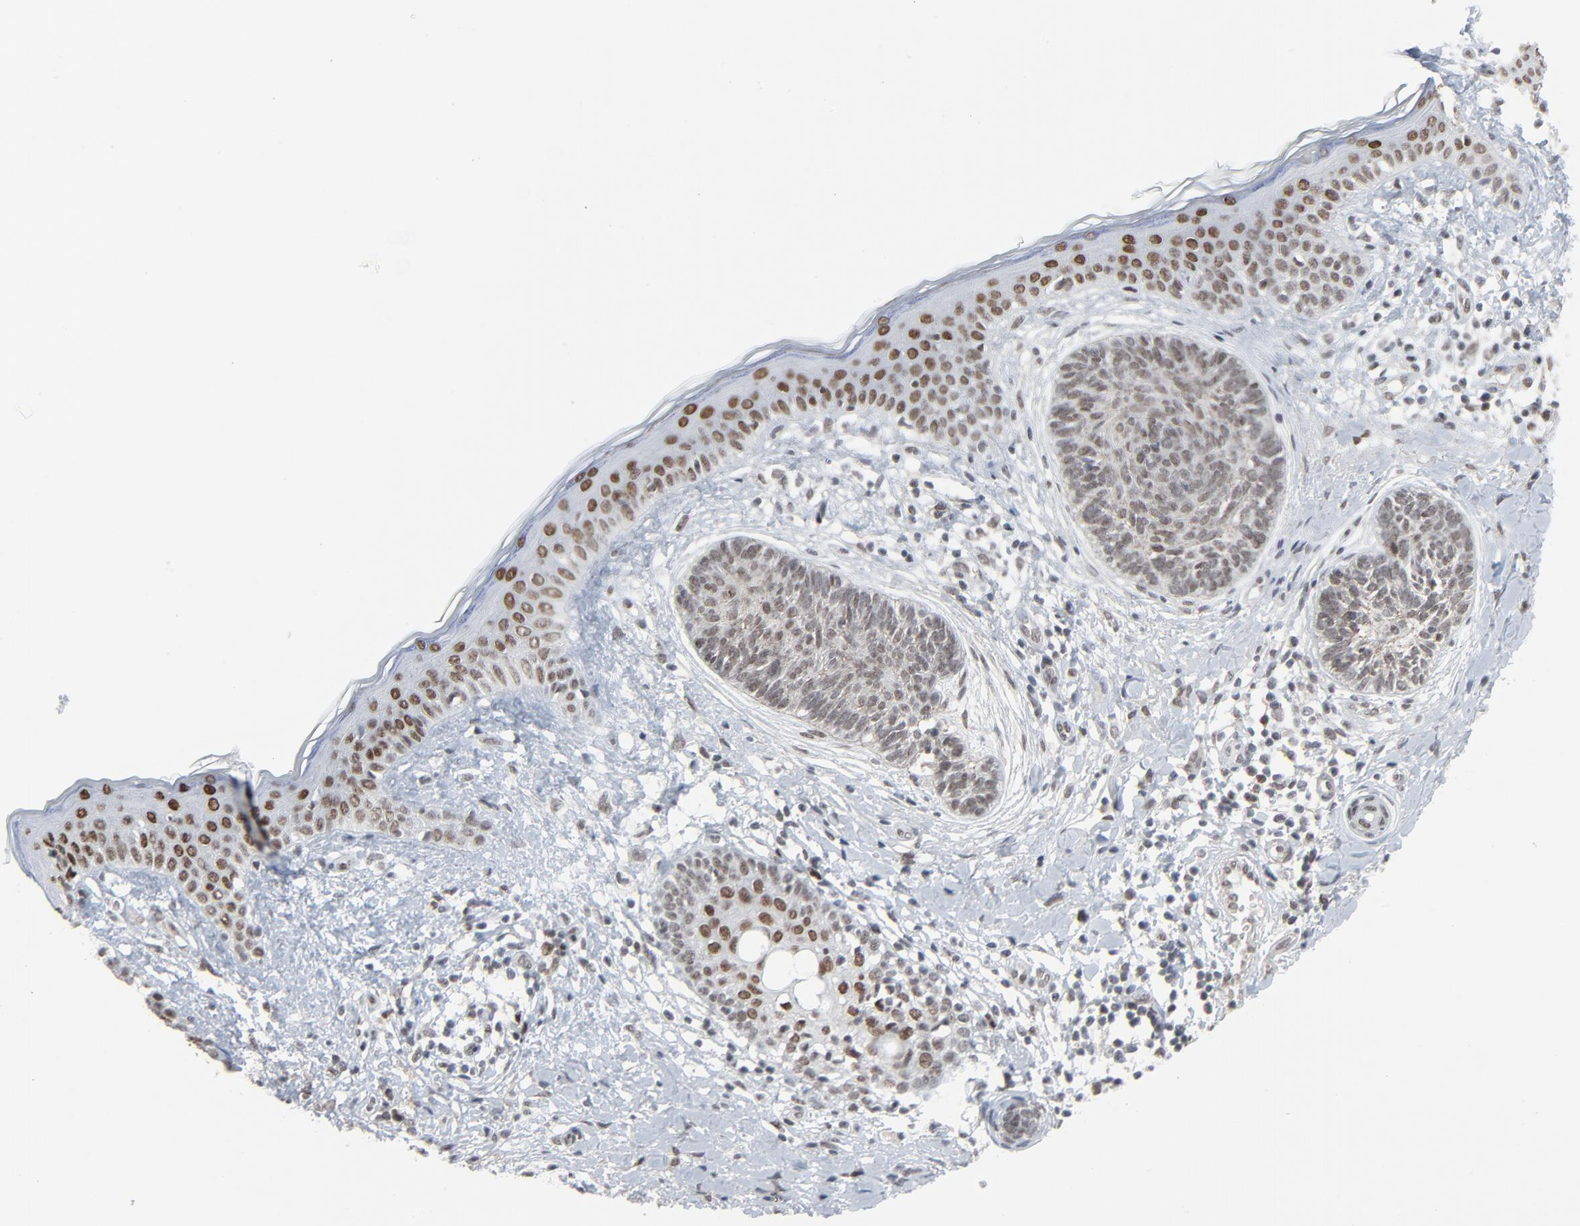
{"staining": {"intensity": "weak", "quantity": "25%-75%", "location": "nuclear"}, "tissue": "skin cancer", "cell_type": "Tumor cells", "image_type": "cancer", "snomed": [{"axis": "morphology", "description": "Normal tissue, NOS"}, {"axis": "morphology", "description": "Basal cell carcinoma"}, {"axis": "topography", "description": "Skin"}], "caption": "Skin cancer stained with IHC exhibits weak nuclear expression in about 25%-75% of tumor cells. Nuclei are stained in blue.", "gene": "FBXO28", "patient": {"sex": "male", "age": 63}}